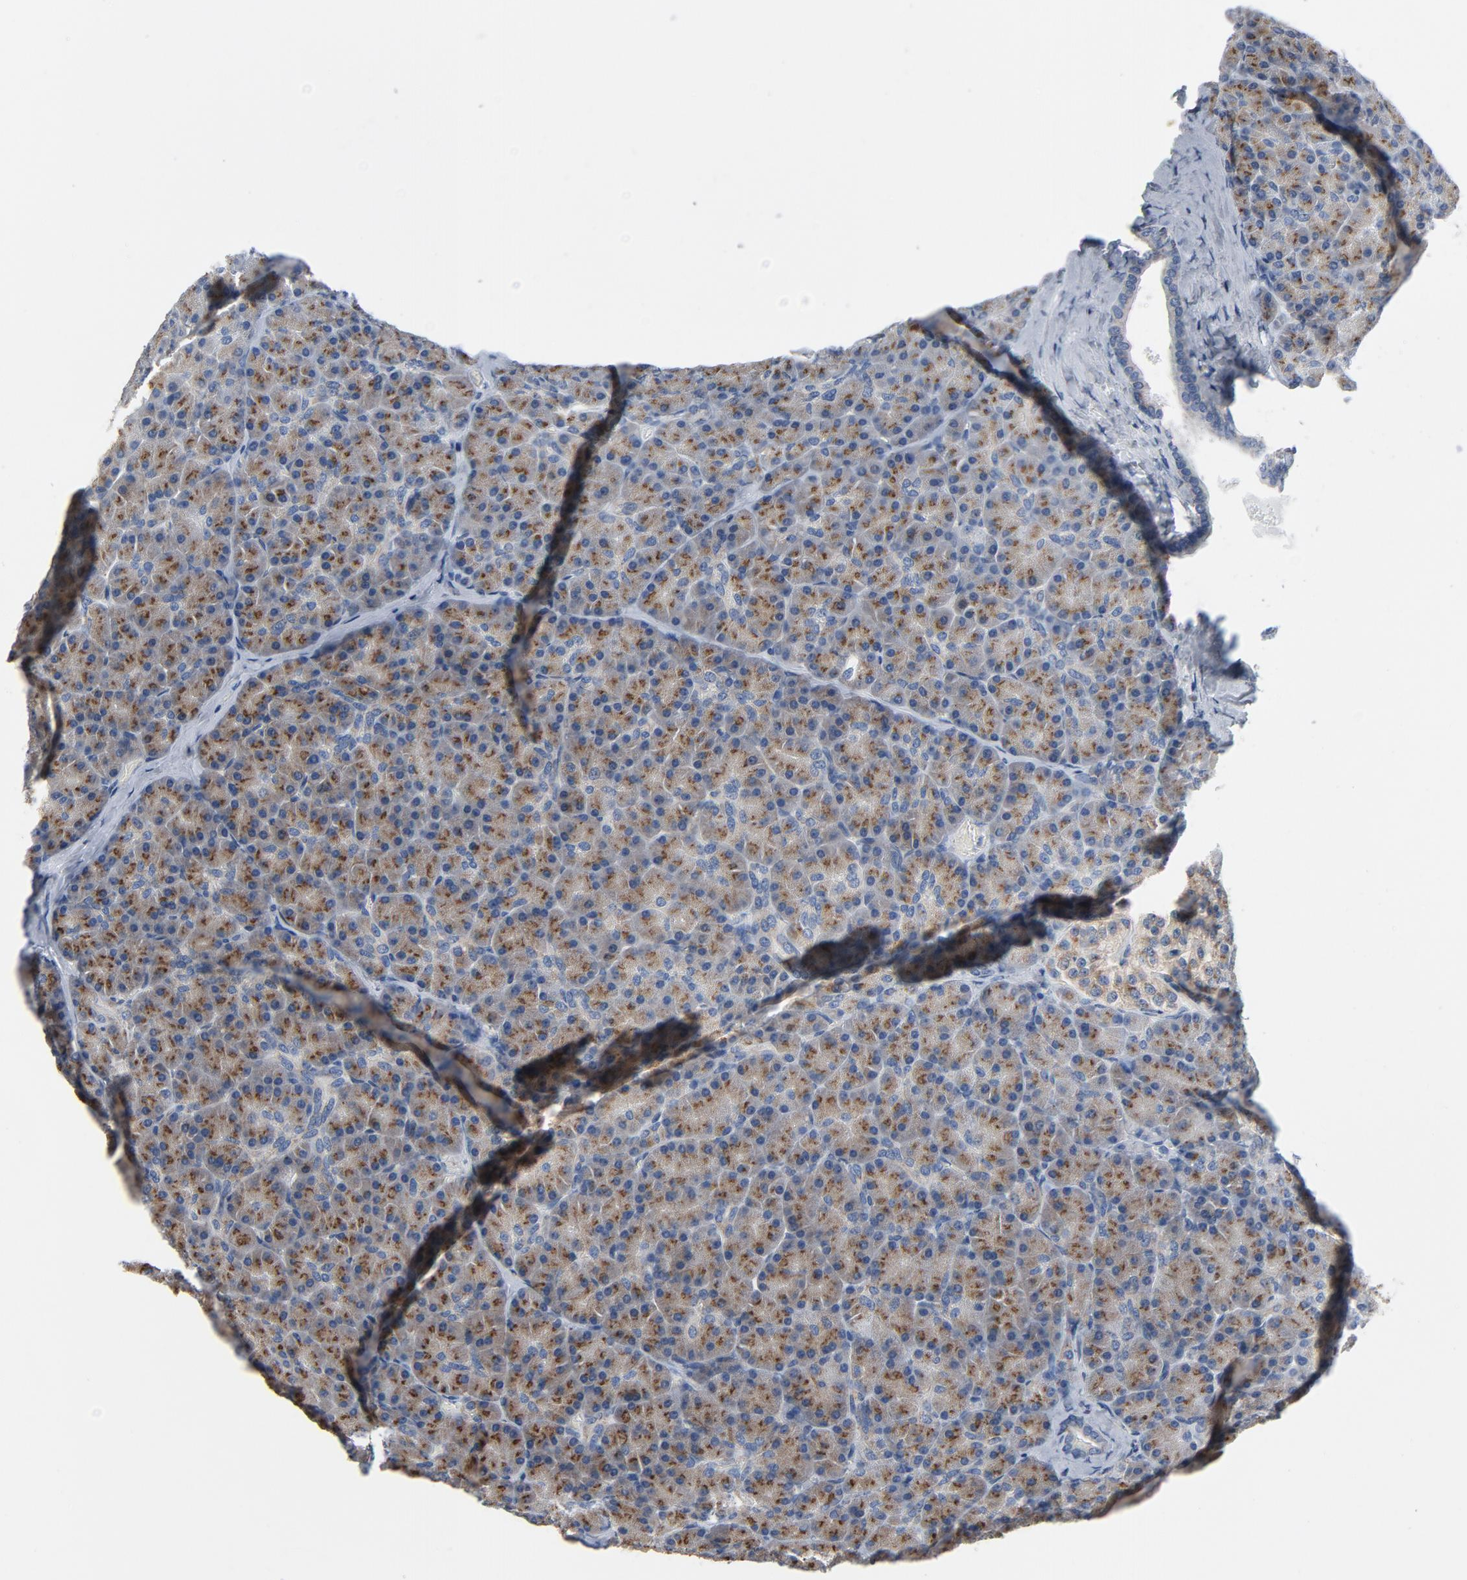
{"staining": {"intensity": "moderate", "quantity": ">75%", "location": "cytoplasmic/membranous"}, "tissue": "pancreas", "cell_type": "Exocrine glandular cells", "image_type": "normal", "snomed": [{"axis": "morphology", "description": "Normal tissue, NOS"}, {"axis": "topography", "description": "Pancreas"}], "caption": "A brown stain highlights moderate cytoplasmic/membranous positivity of a protein in exocrine glandular cells of normal human pancreas.", "gene": "YIPF6", "patient": {"sex": "female", "age": 43}}